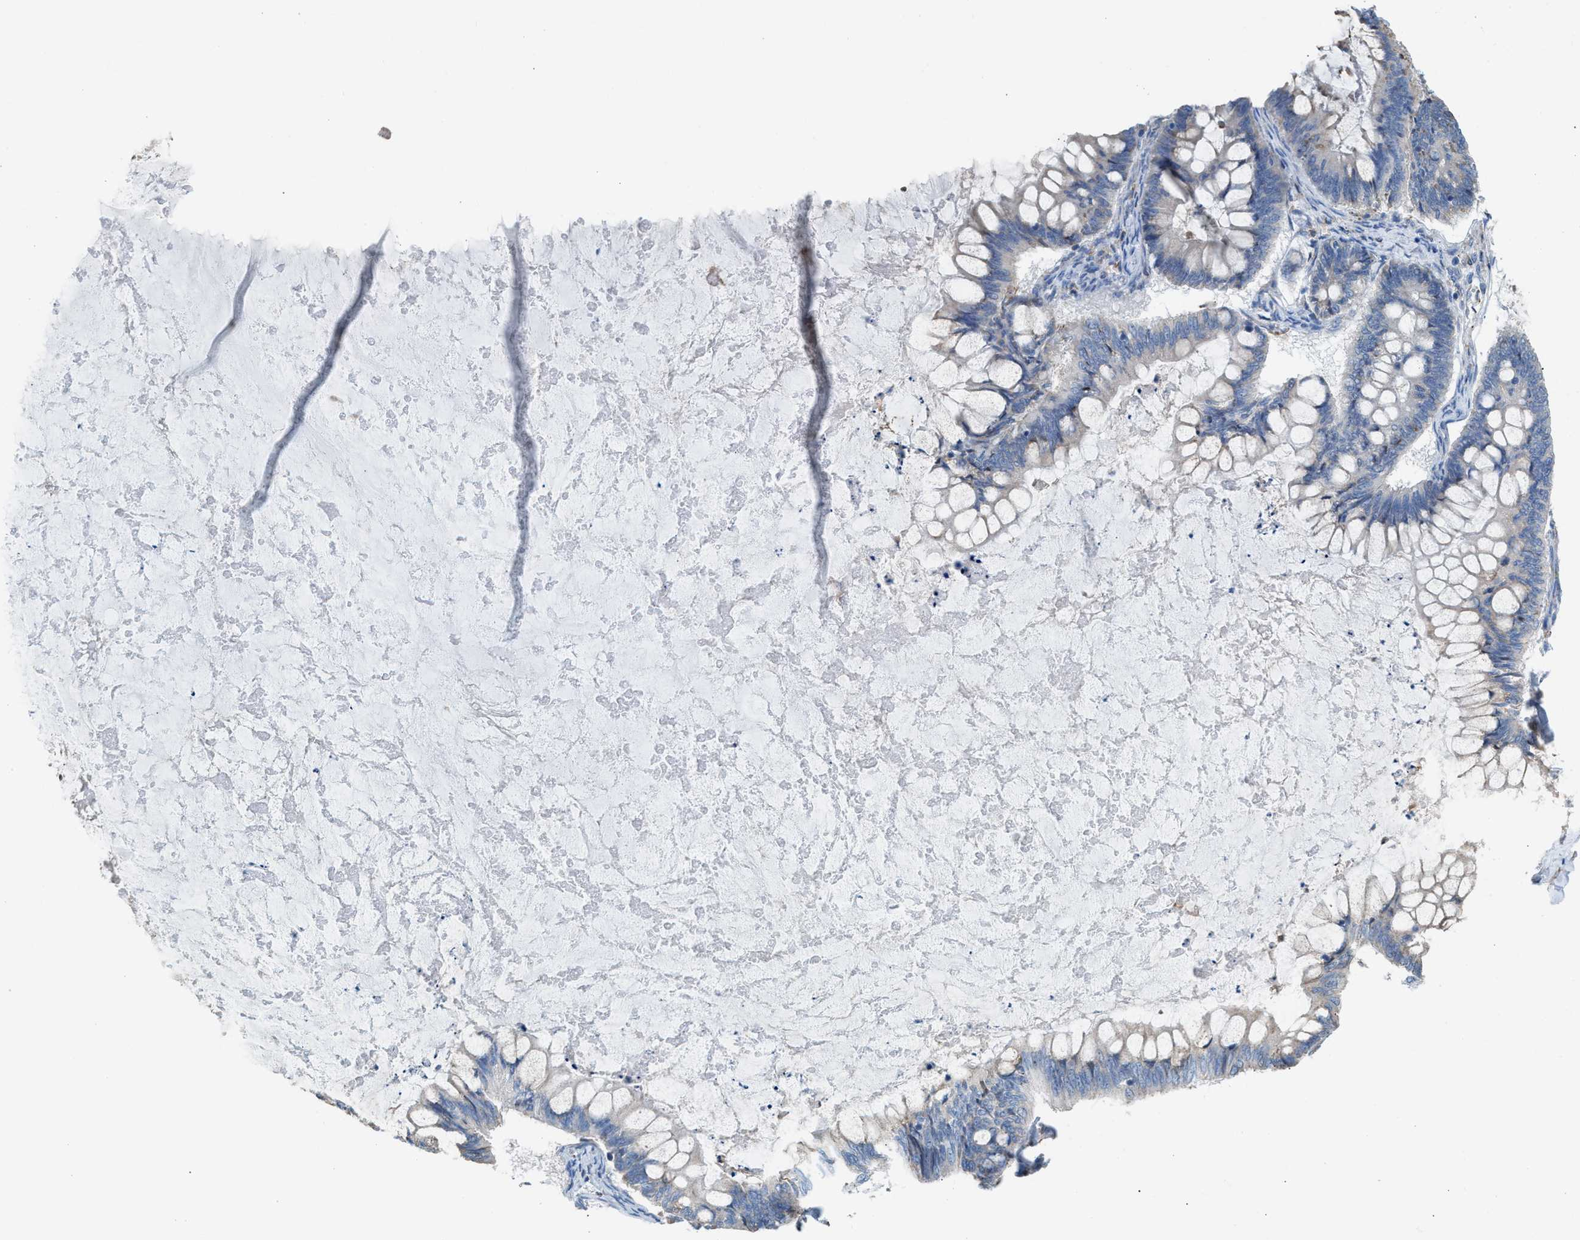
{"staining": {"intensity": "negative", "quantity": "none", "location": "none"}, "tissue": "ovarian cancer", "cell_type": "Tumor cells", "image_type": "cancer", "snomed": [{"axis": "morphology", "description": "Cystadenocarcinoma, mucinous, NOS"}, {"axis": "topography", "description": "Ovary"}], "caption": "Micrograph shows no significant protein staining in tumor cells of ovarian mucinous cystadenocarcinoma. (DAB (3,3'-diaminobenzidine) immunohistochemistry, high magnification).", "gene": "CA3", "patient": {"sex": "female", "age": 61}}